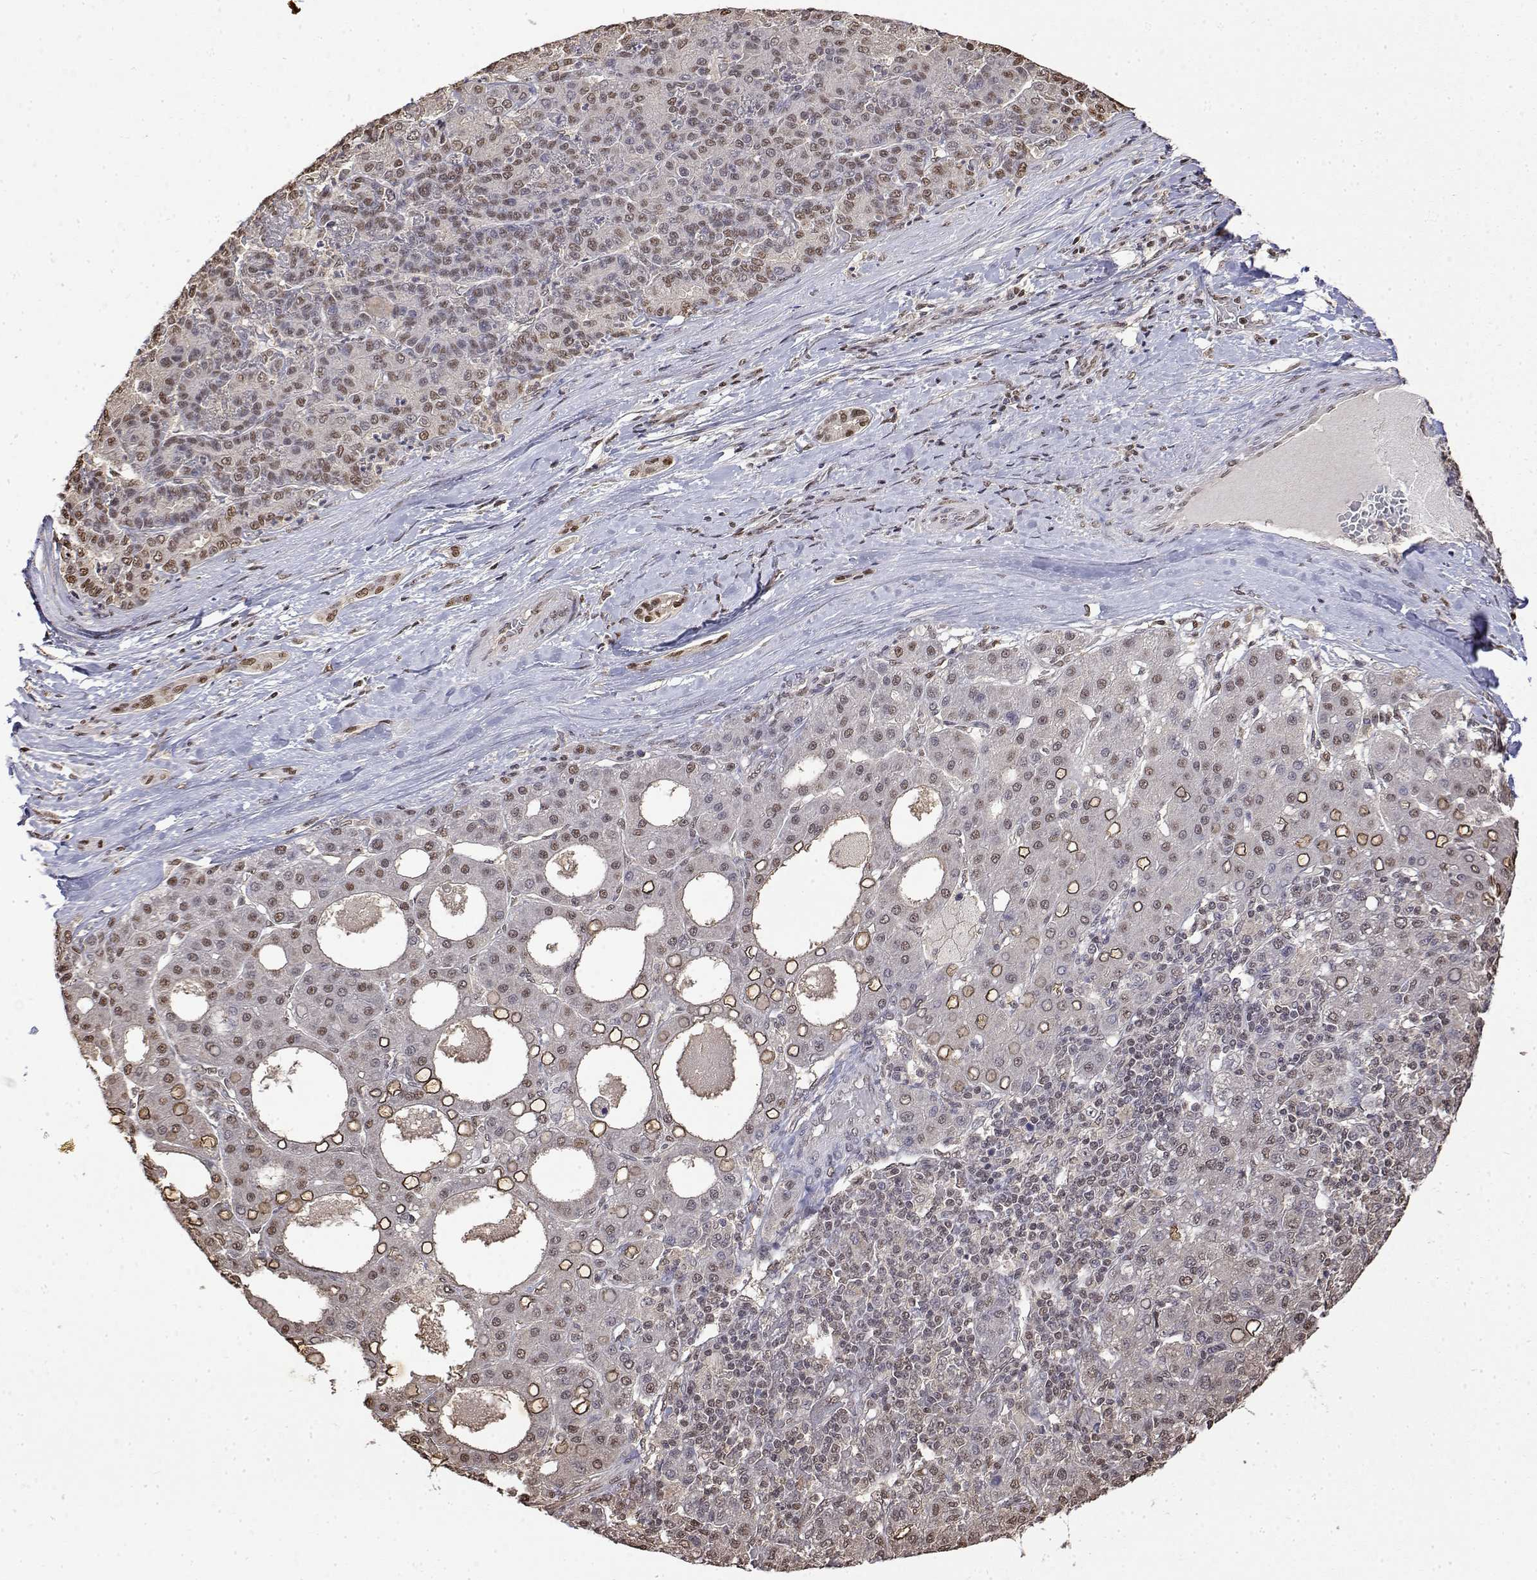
{"staining": {"intensity": "weak", "quantity": ">75%", "location": "nuclear"}, "tissue": "liver cancer", "cell_type": "Tumor cells", "image_type": "cancer", "snomed": [{"axis": "morphology", "description": "Carcinoma, Hepatocellular, NOS"}, {"axis": "topography", "description": "Liver"}], "caption": "Brown immunohistochemical staining in human liver cancer shows weak nuclear staining in approximately >75% of tumor cells. The protein of interest is stained brown, and the nuclei are stained in blue (DAB (3,3'-diaminobenzidine) IHC with brightfield microscopy, high magnification).", "gene": "TPI1", "patient": {"sex": "male", "age": 65}}